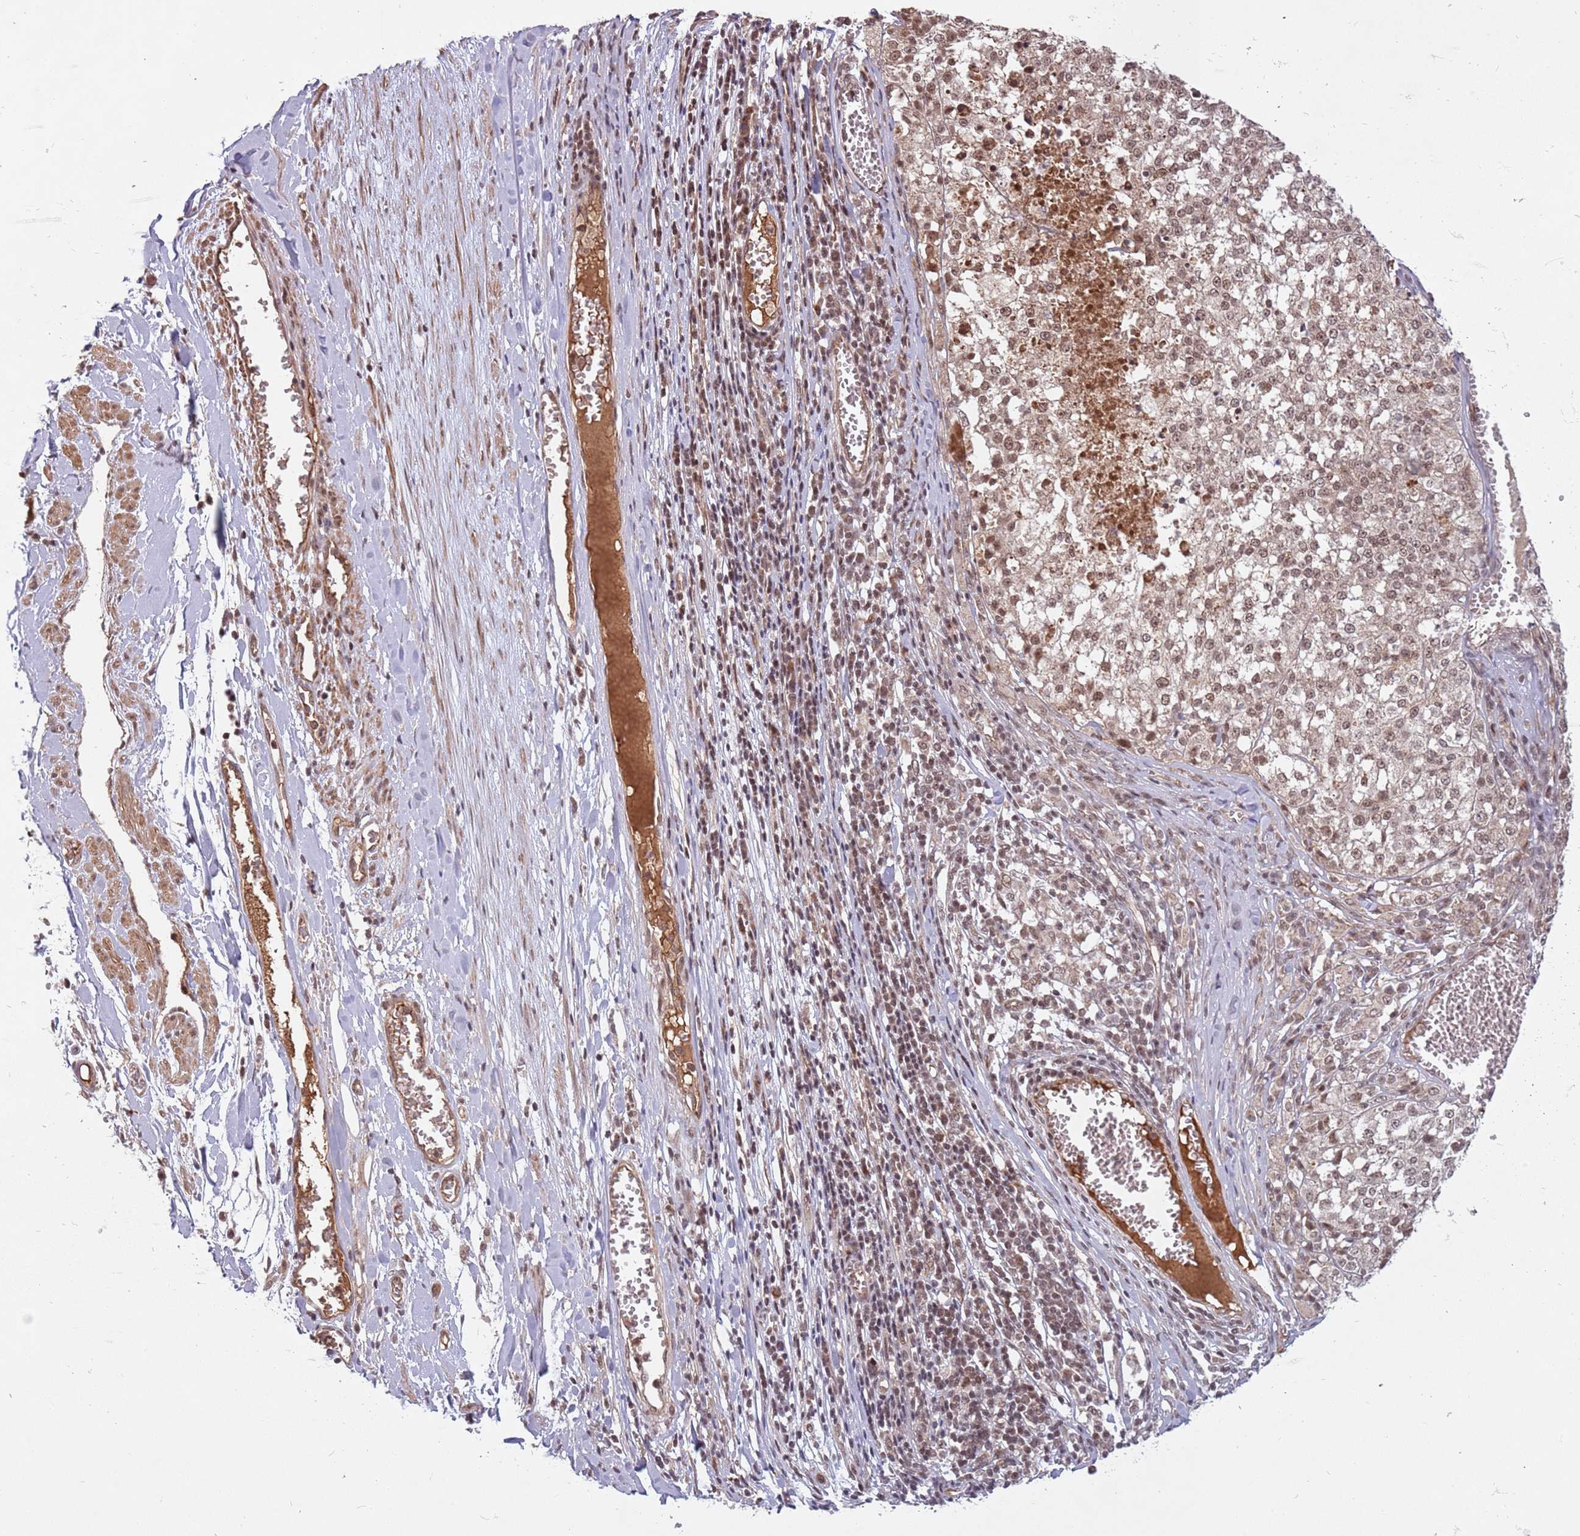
{"staining": {"intensity": "moderate", "quantity": ">75%", "location": "nuclear"}, "tissue": "melanoma", "cell_type": "Tumor cells", "image_type": "cancer", "snomed": [{"axis": "morphology", "description": "Malignant melanoma, NOS"}, {"axis": "topography", "description": "Skin"}], "caption": "Protein expression analysis of human melanoma reveals moderate nuclear staining in about >75% of tumor cells.", "gene": "SUDS3", "patient": {"sex": "female", "age": 64}}